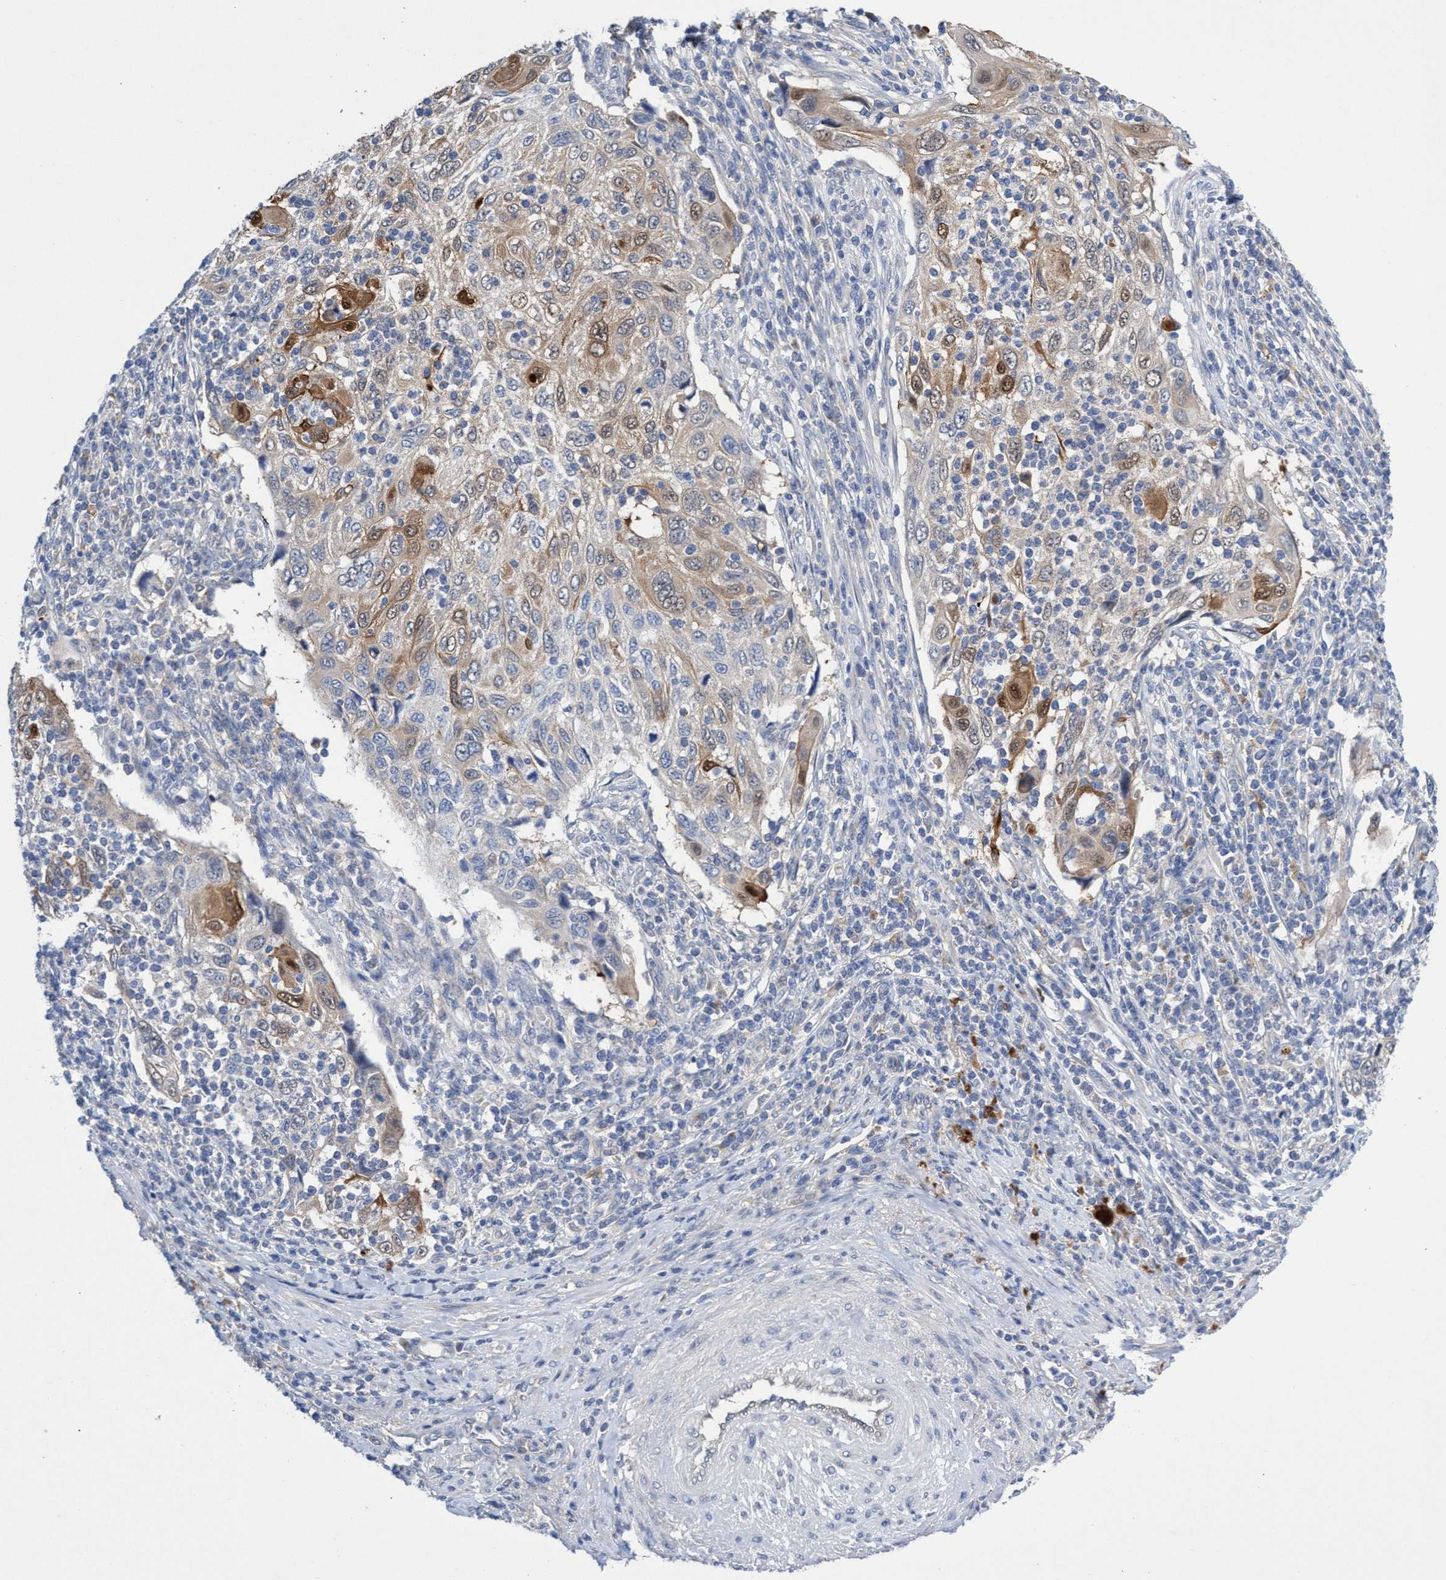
{"staining": {"intensity": "weak", "quantity": "25%-75%", "location": "cytoplasmic/membranous"}, "tissue": "cervical cancer", "cell_type": "Tumor cells", "image_type": "cancer", "snomed": [{"axis": "morphology", "description": "Squamous cell carcinoma, NOS"}, {"axis": "topography", "description": "Cervix"}], "caption": "An image of cervical cancer (squamous cell carcinoma) stained for a protein shows weak cytoplasmic/membranous brown staining in tumor cells.", "gene": "SVEP1", "patient": {"sex": "female", "age": 70}}